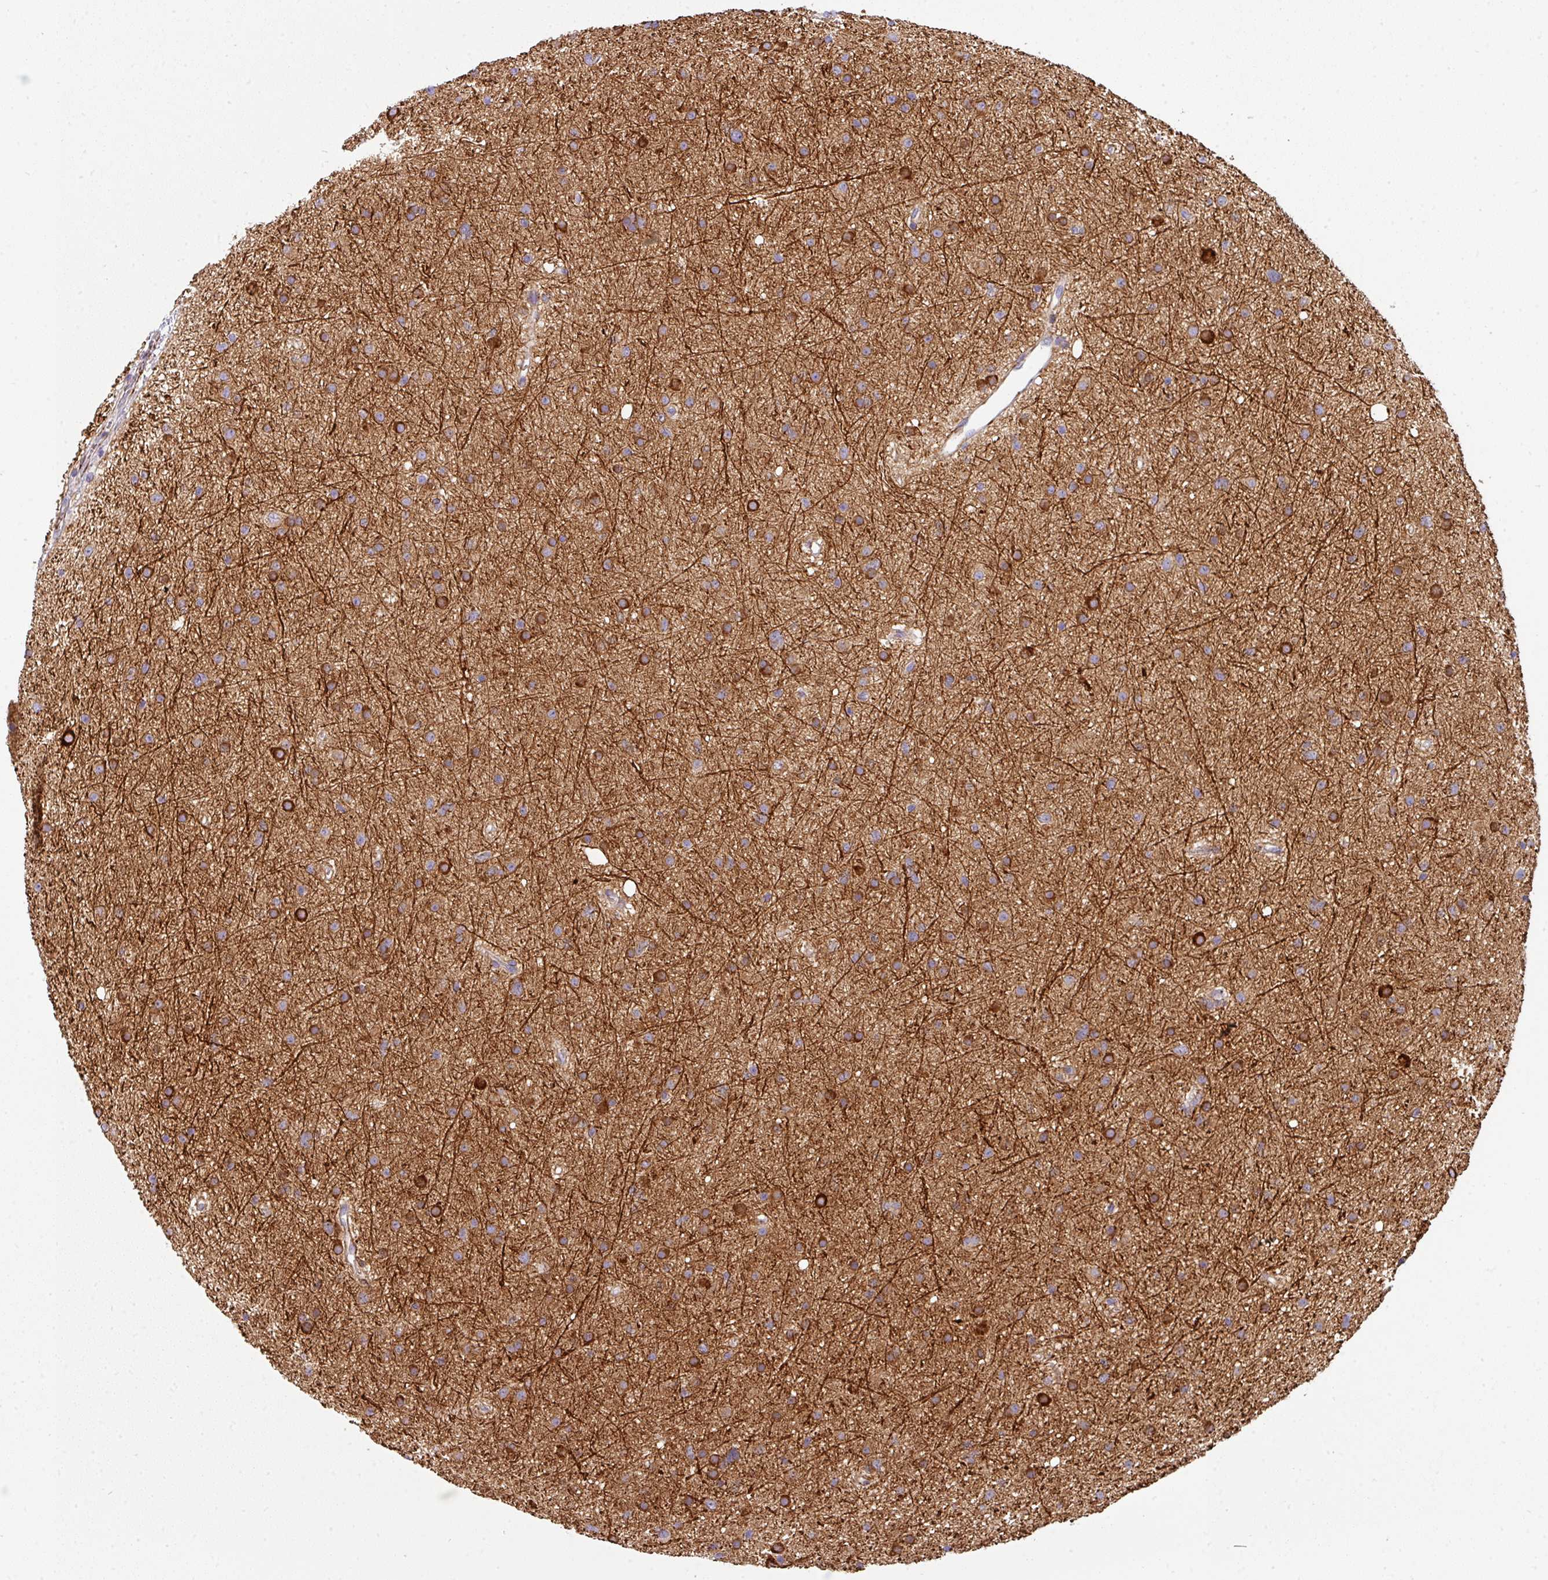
{"staining": {"intensity": "strong", "quantity": "<25%", "location": "cytoplasmic/membranous"}, "tissue": "glioma", "cell_type": "Tumor cells", "image_type": "cancer", "snomed": [{"axis": "morphology", "description": "Glioma, malignant, Low grade"}, {"axis": "topography", "description": "Cerebral cortex"}], "caption": "Protein analysis of glioma tissue displays strong cytoplasmic/membranous staining in approximately <25% of tumor cells. Immunohistochemistry (ihc) stains the protein in brown and the nuclei are stained blue.", "gene": "BEND5", "patient": {"sex": "female", "age": 39}}